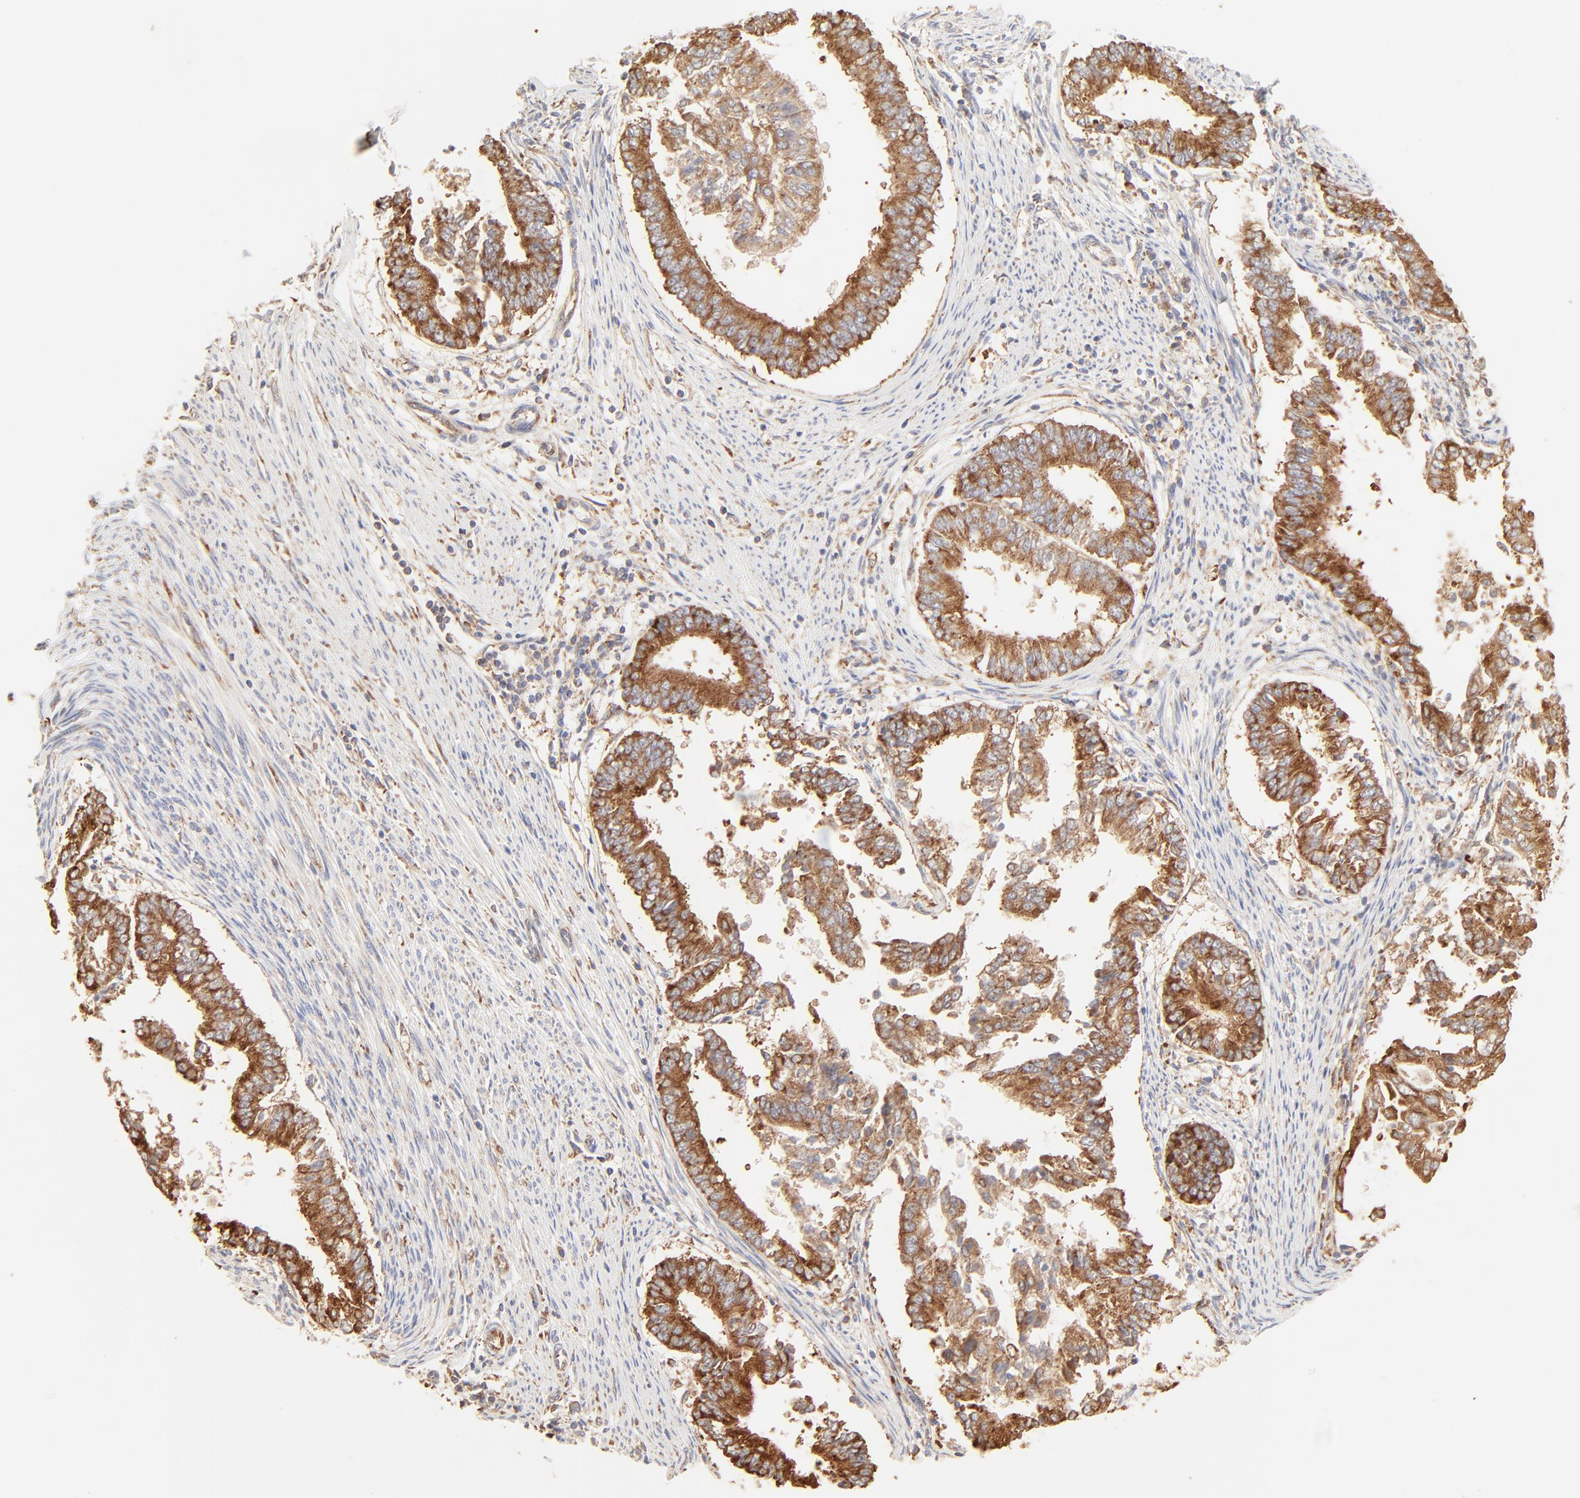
{"staining": {"intensity": "moderate", "quantity": ">75%", "location": "cytoplasmic/membranous"}, "tissue": "endometrial cancer", "cell_type": "Tumor cells", "image_type": "cancer", "snomed": [{"axis": "morphology", "description": "Adenocarcinoma, NOS"}, {"axis": "topography", "description": "Endometrium"}], "caption": "Immunohistochemistry of endometrial adenocarcinoma displays medium levels of moderate cytoplasmic/membranous positivity in about >75% of tumor cells.", "gene": "RPS20", "patient": {"sex": "female", "age": 63}}